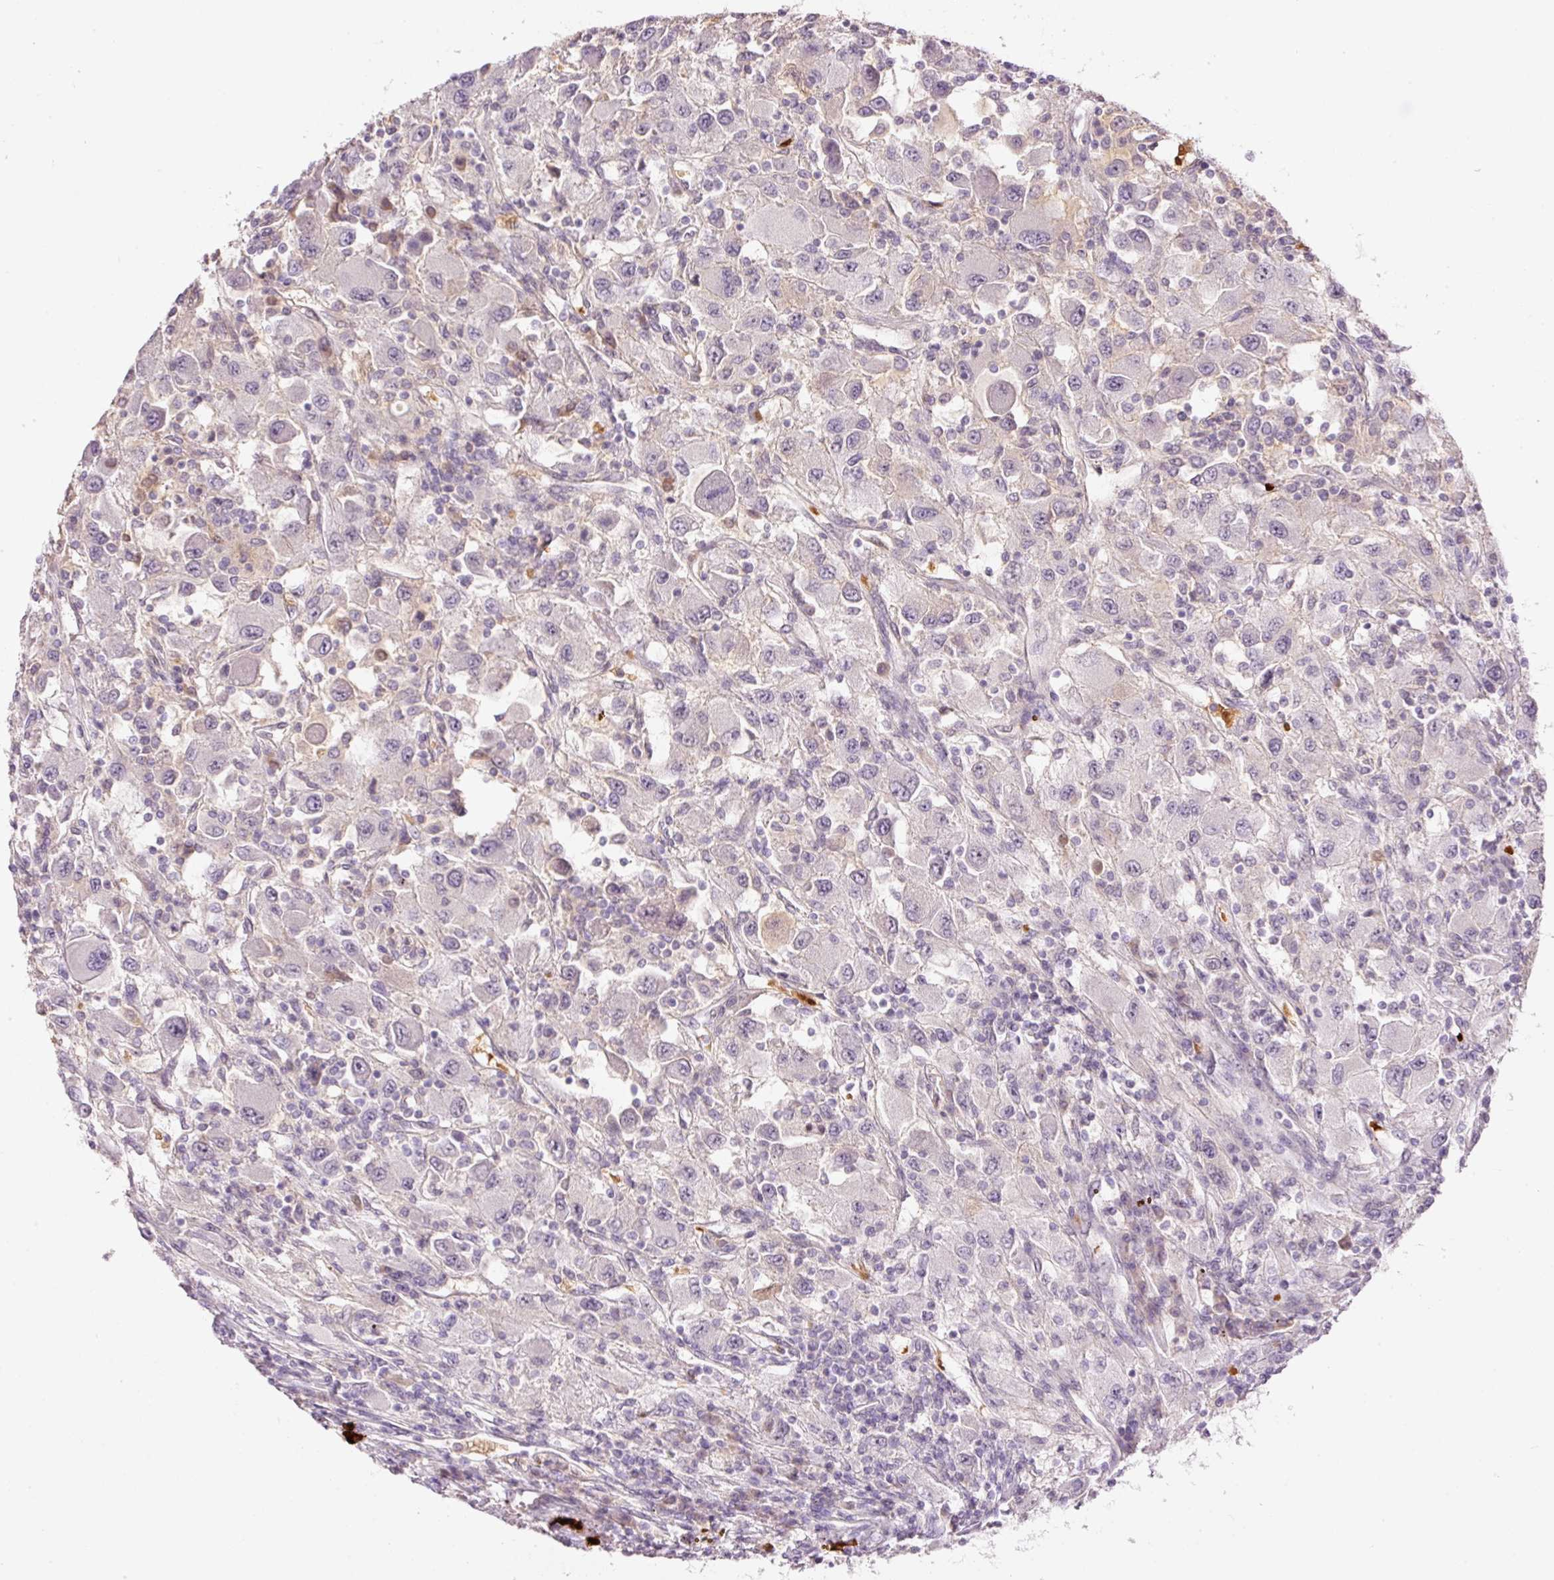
{"staining": {"intensity": "negative", "quantity": "none", "location": "none"}, "tissue": "renal cancer", "cell_type": "Tumor cells", "image_type": "cancer", "snomed": [{"axis": "morphology", "description": "Adenocarcinoma, NOS"}, {"axis": "topography", "description": "Kidney"}], "caption": "Immunohistochemical staining of human renal cancer shows no significant staining in tumor cells.", "gene": "LY6G6D", "patient": {"sex": "female", "age": 67}}